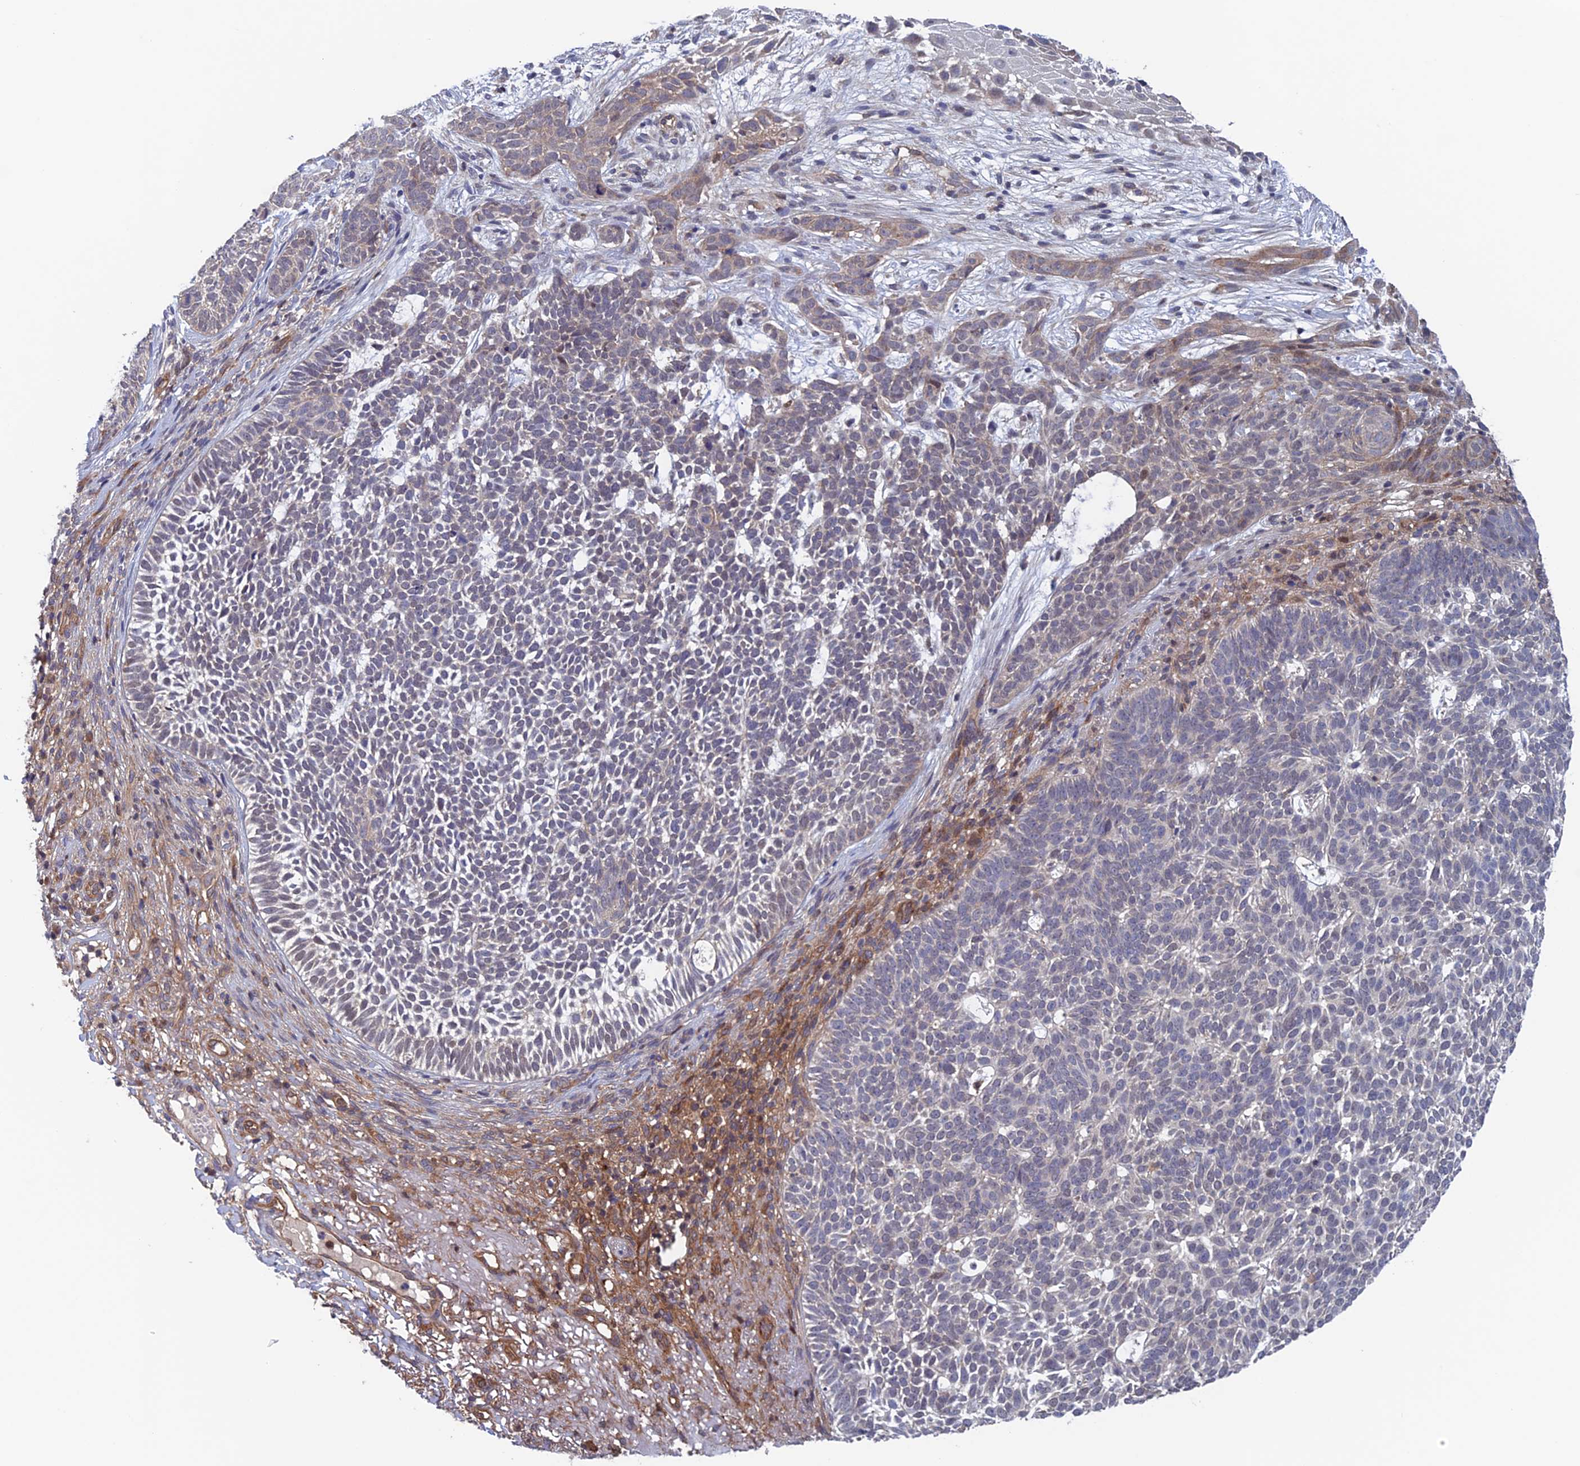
{"staining": {"intensity": "negative", "quantity": "none", "location": "none"}, "tissue": "skin cancer", "cell_type": "Tumor cells", "image_type": "cancer", "snomed": [{"axis": "morphology", "description": "Basal cell carcinoma"}, {"axis": "topography", "description": "Skin"}], "caption": "Immunohistochemical staining of skin cancer (basal cell carcinoma) reveals no significant staining in tumor cells.", "gene": "NUDT16L1", "patient": {"sex": "female", "age": 78}}